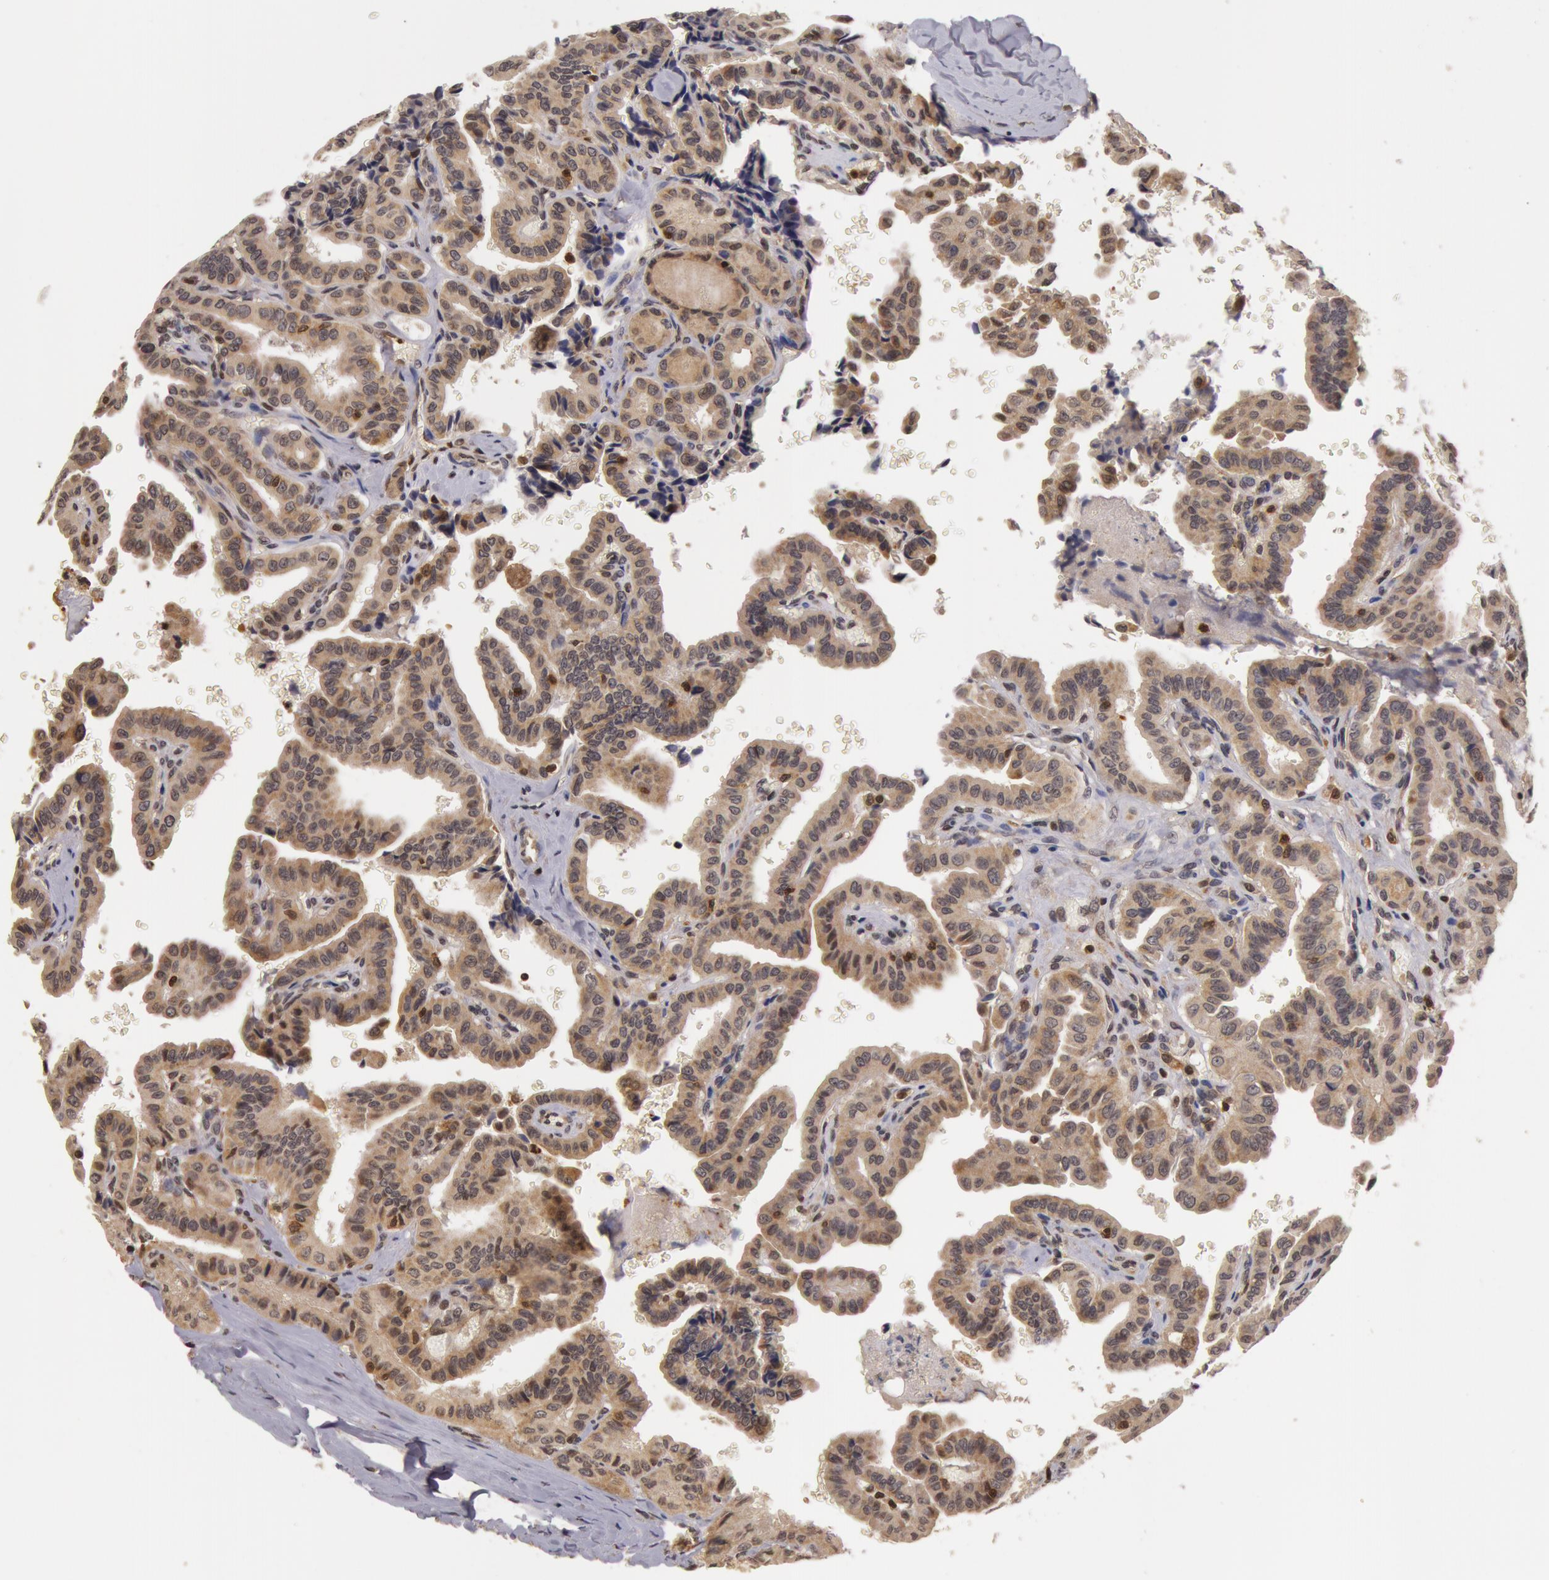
{"staining": {"intensity": "weak", "quantity": "<25%", "location": "cytoplasmic/membranous,nuclear"}, "tissue": "thyroid cancer", "cell_type": "Tumor cells", "image_type": "cancer", "snomed": [{"axis": "morphology", "description": "Papillary adenocarcinoma, NOS"}, {"axis": "topography", "description": "Thyroid gland"}], "caption": "Thyroid cancer was stained to show a protein in brown. There is no significant staining in tumor cells. (Brightfield microscopy of DAB (3,3'-diaminobenzidine) immunohistochemistry at high magnification).", "gene": "ZNF350", "patient": {"sex": "male", "age": 87}}